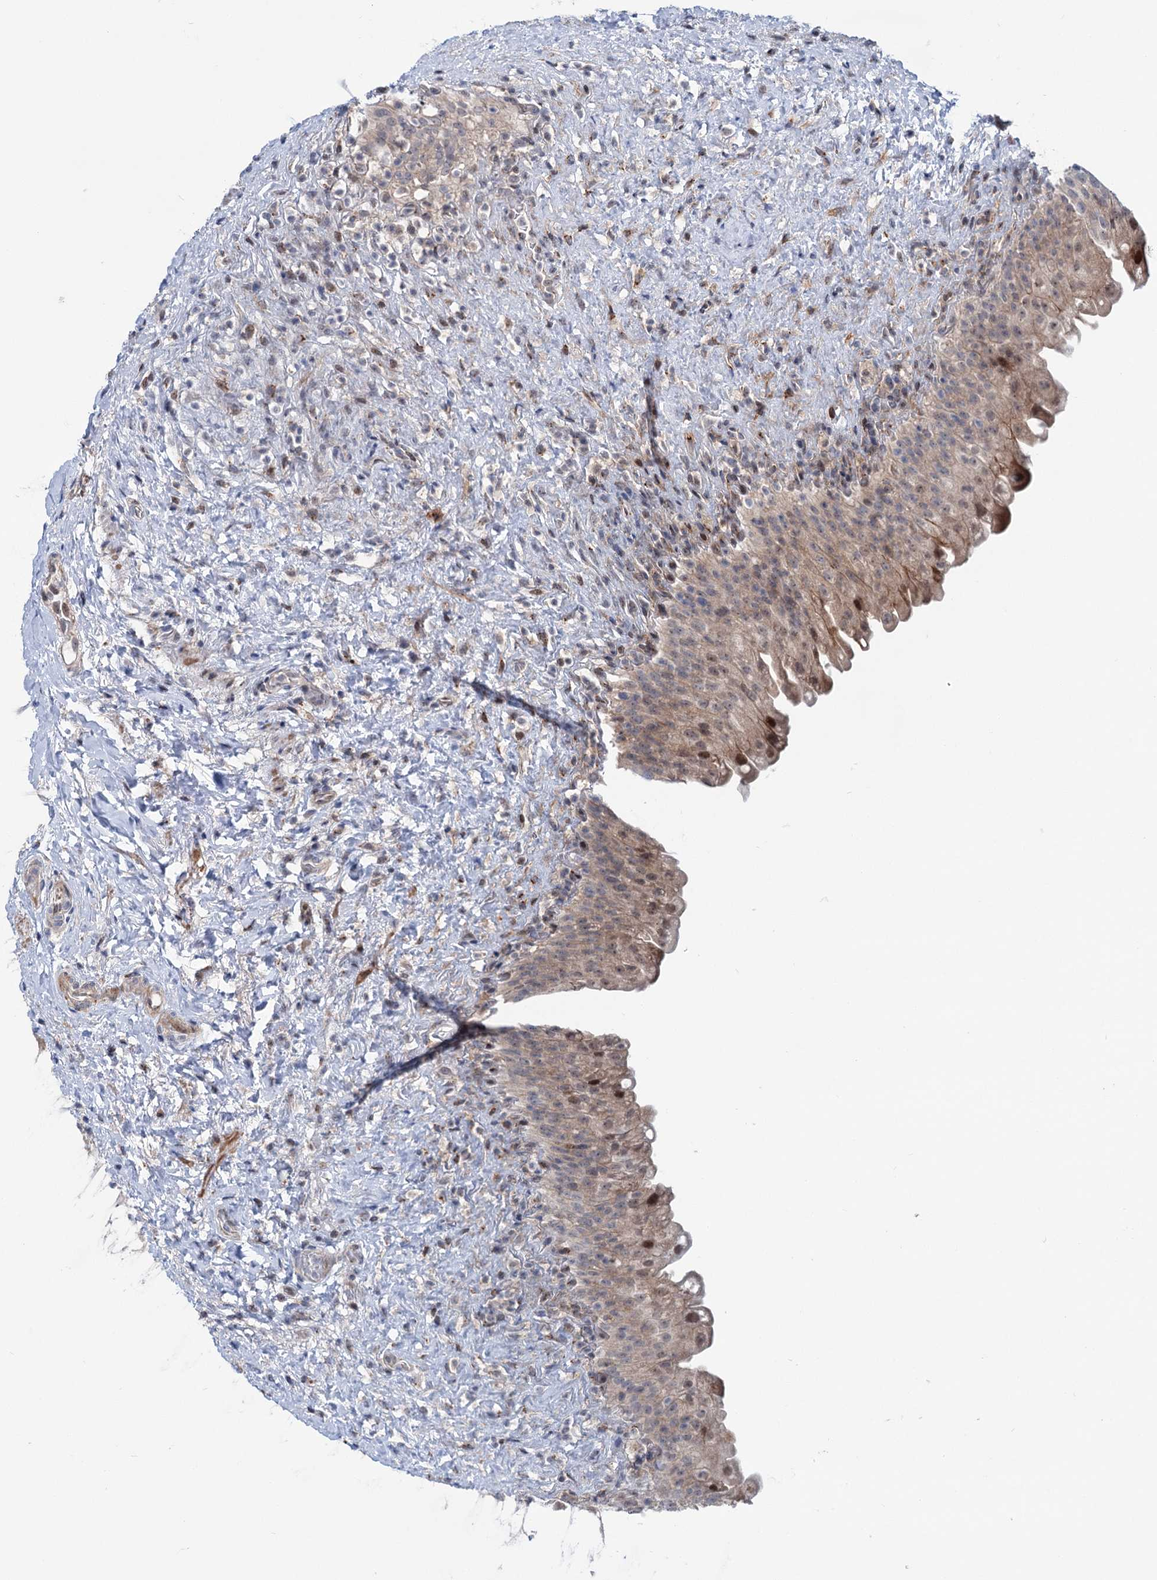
{"staining": {"intensity": "moderate", "quantity": "<25%", "location": "cytoplasmic/membranous,nuclear"}, "tissue": "urinary bladder", "cell_type": "Urothelial cells", "image_type": "normal", "snomed": [{"axis": "morphology", "description": "Normal tissue, NOS"}, {"axis": "topography", "description": "Urinary bladder"}], "caption": "Protein staining of benign urinary bladder shows moderate cytoplasmic/membranous,nuclear staining in approximately <25% of urothelial cells. The staining was performed using DAB (3,3'-diaminobenzidine), with brown indicating positive protein expression. Nuclei are stained blue with hematoxylin.", "gene": "ELP4", "patient": {"sex": "female", "age": 27}}